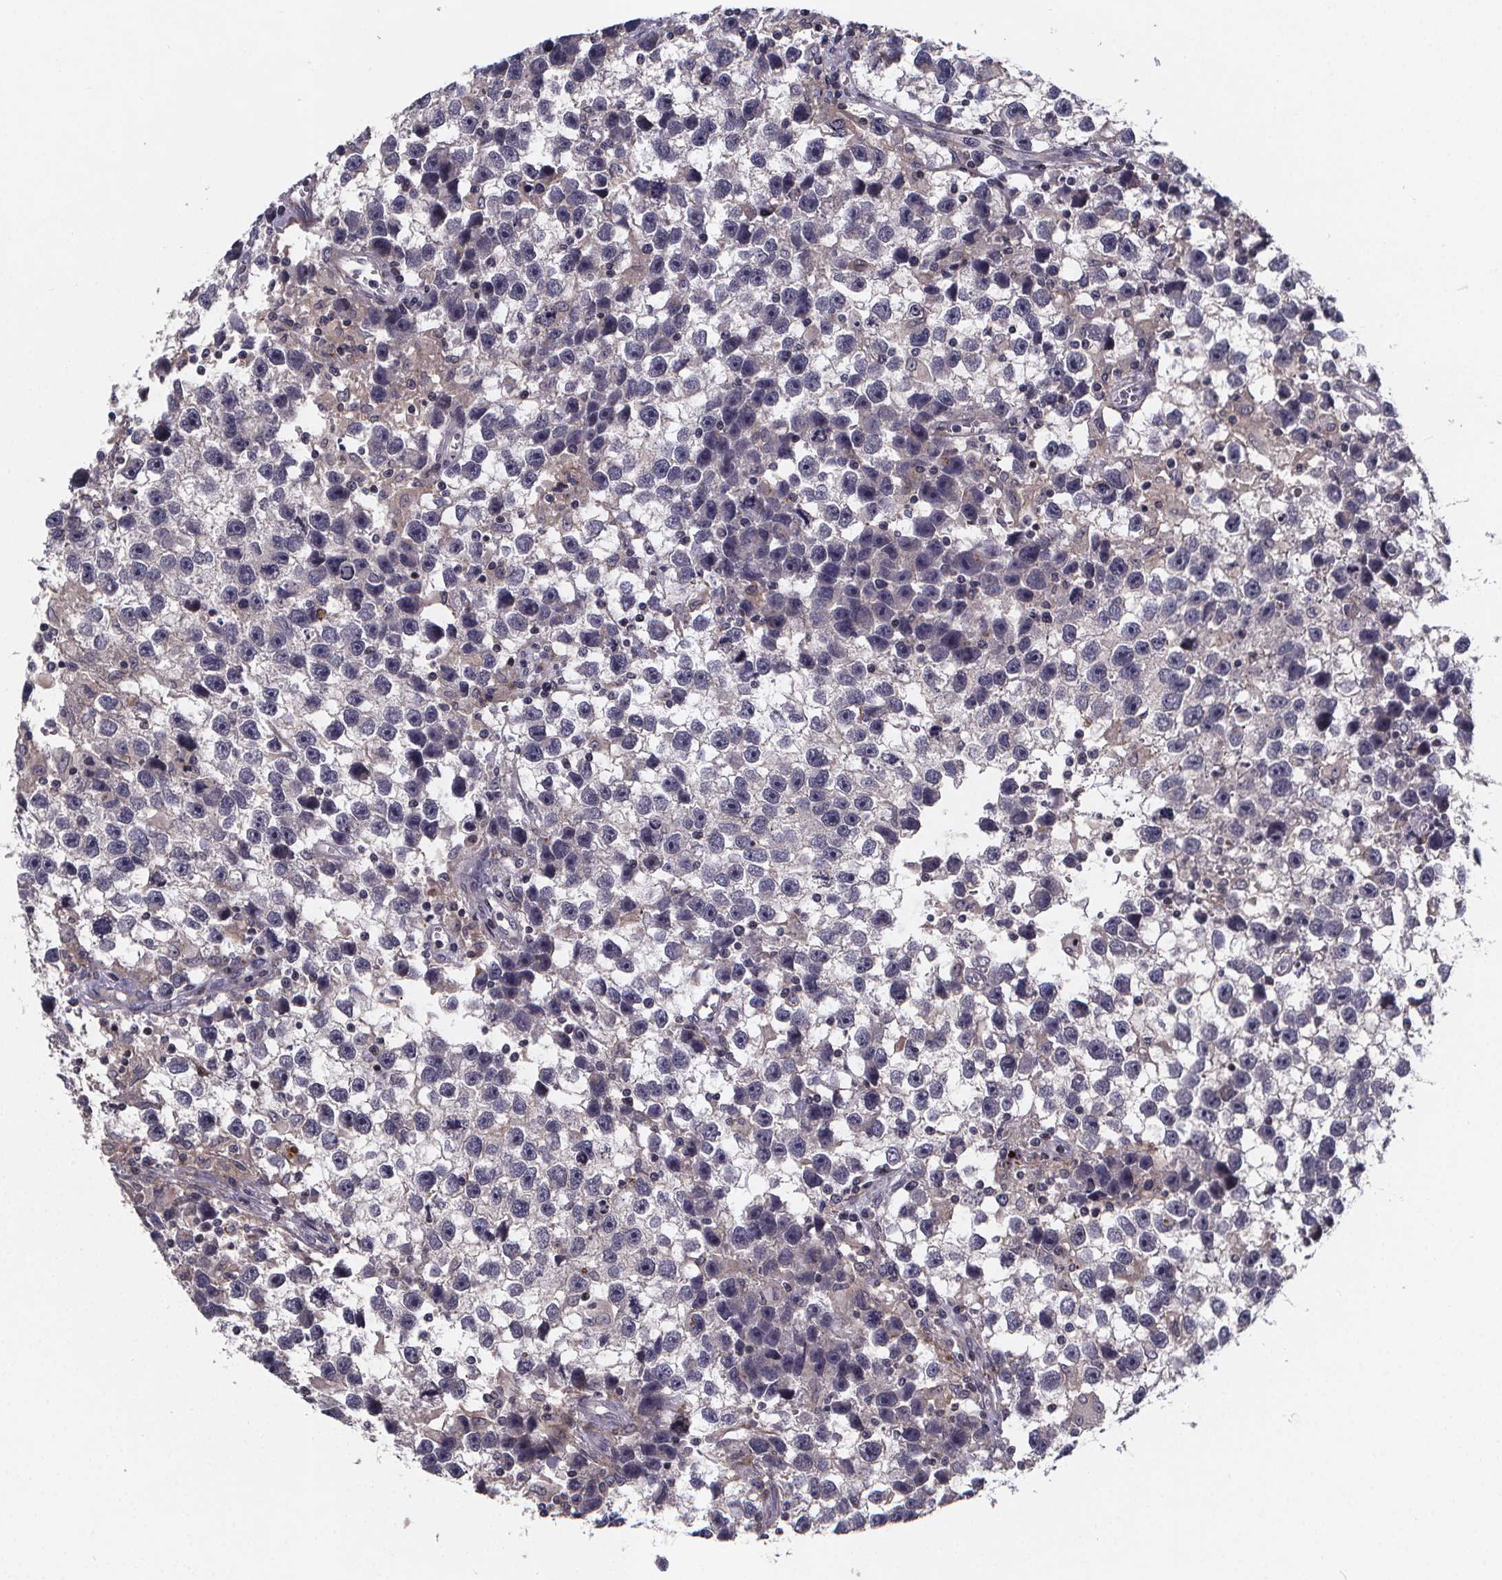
{"staining": {"intensity": "negative", "quantity": "none", "location": "none"}, "tissue": "testis cancer", "cell_type": "Tumor cells", "image_type": "cancer", "snomed": [{"axis": "morphology", "description": "Seminoma, NOS"}, {"axis": "topography", "description": "Testis"}], "caption": "The histopathology image shows no significant positivity in tumor cells of testis seminoma.", "gene": "FBXW2", "patient": {"sex": "male", "age": 43}}